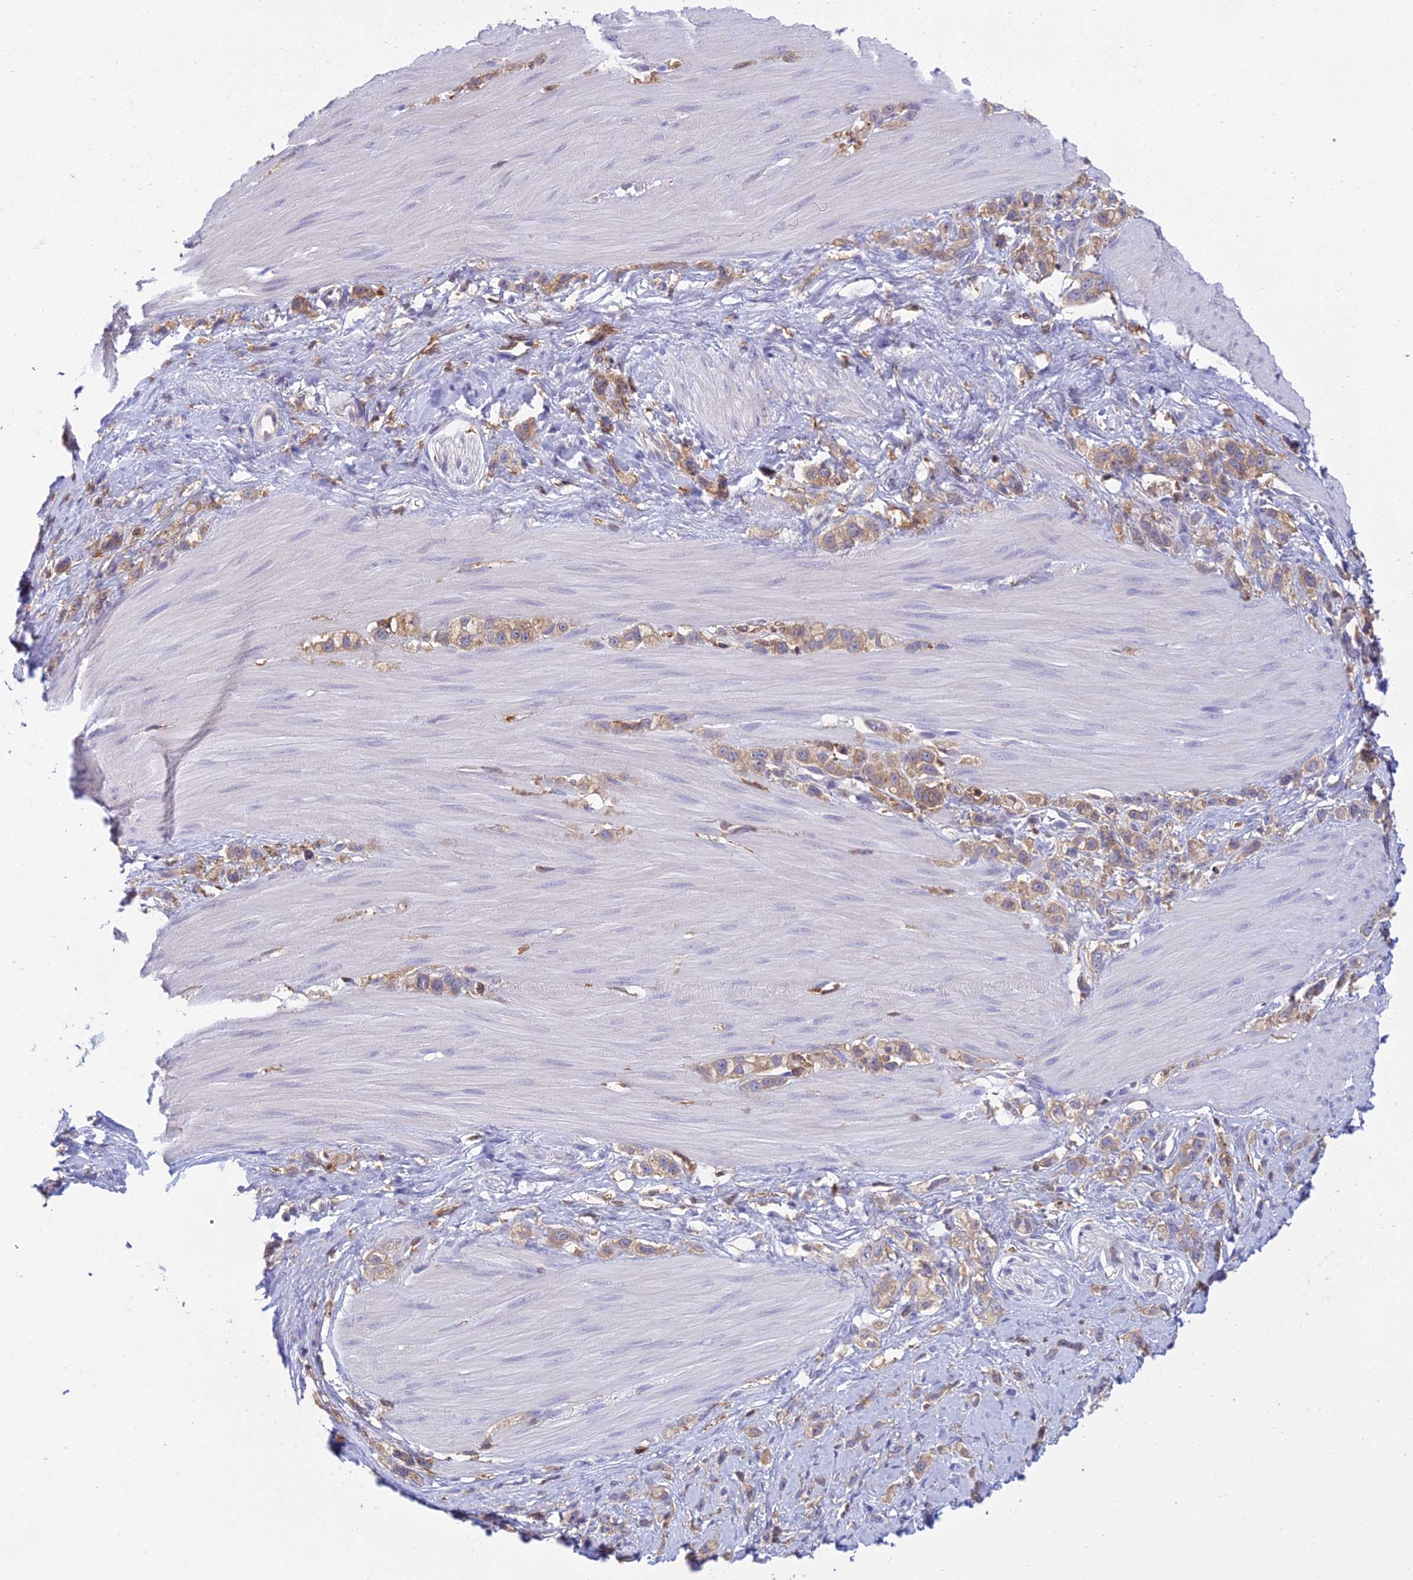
{"staining": {"intensity": "weak", "quantity": ">75%", "location": "cytoplasmic/membranous"}, "tissue": "stomach cancer", "cell_type": "Tumor cells", "image_type": "cancer", "snomed": [{"axis": "morphology", "description": "Adenocarcinoma, NOS"}, {"axis": "topography", "description": "Stomach"}], "caption": "Stomach cancer stained for a protein (brown) demonstrates weak cytoplasmic/membranous positive staining in about >75% of tumor cells.", "gene": "UBE2G1", "patient": {"sex": "female", "age": 65}}